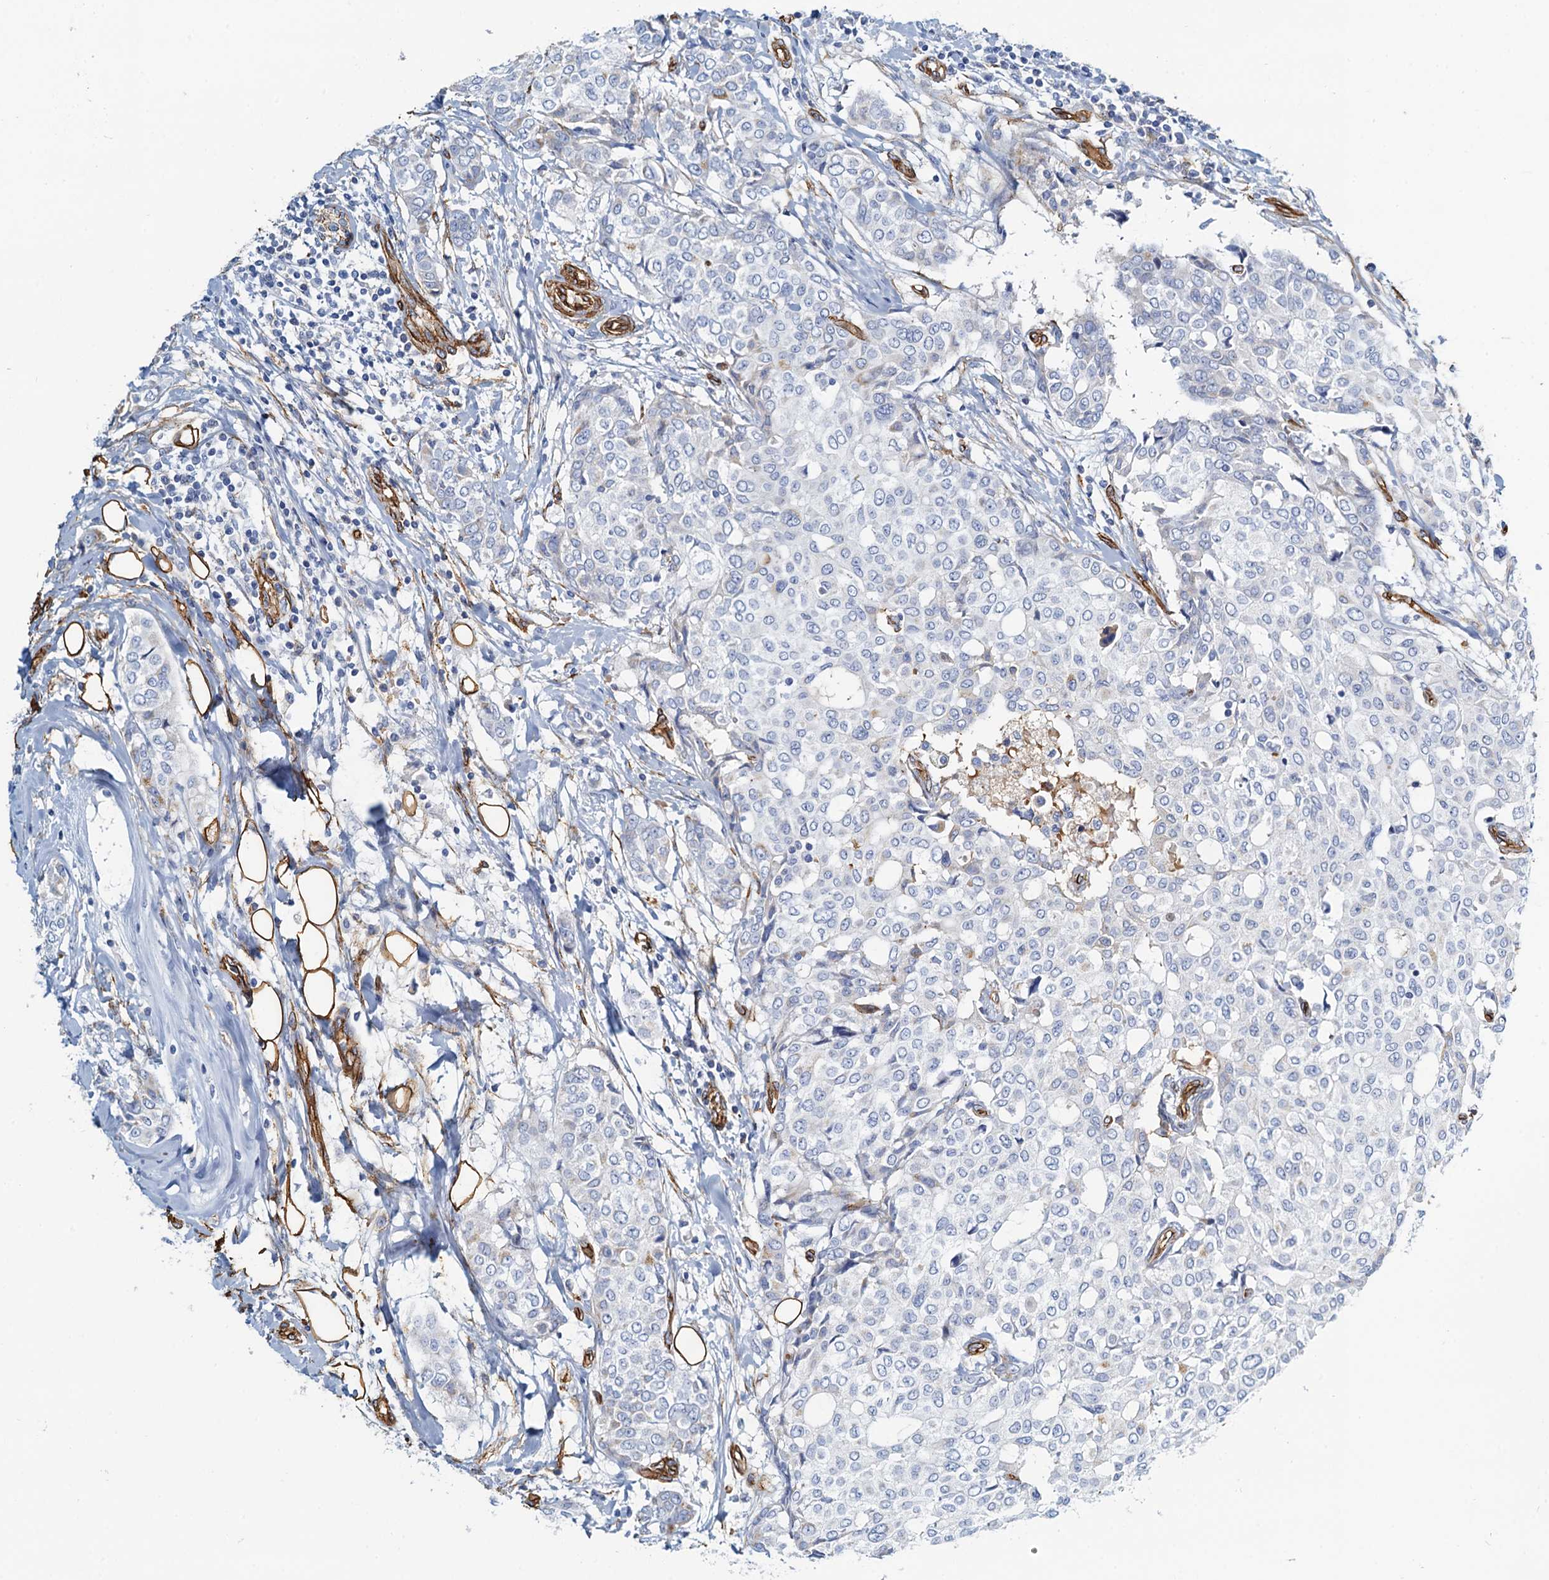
{"staining": {"intensity": "negative", "quantity": "none", "location": "none"}, "tissue": "breast cancer", "cell_type": "Tumor cells", "image_type": "cancer", "snomed": [{"axis": "morphology", "description": "Lobular carcinoma"}, {"axis": "topography", "description": "Breast"}], "caption": "High magnification brightfield microscopy of lobular carcinoma (breast) stained with DAB (brown) and counterstained with hematoxylin (blue): tumor cells show no significant expression. (DAB (3,3'-diaminobenzidine) immunohistochemistry, high magnification).", "gene": "DGKG", "patient": {"sex": "female", "age": 51}}